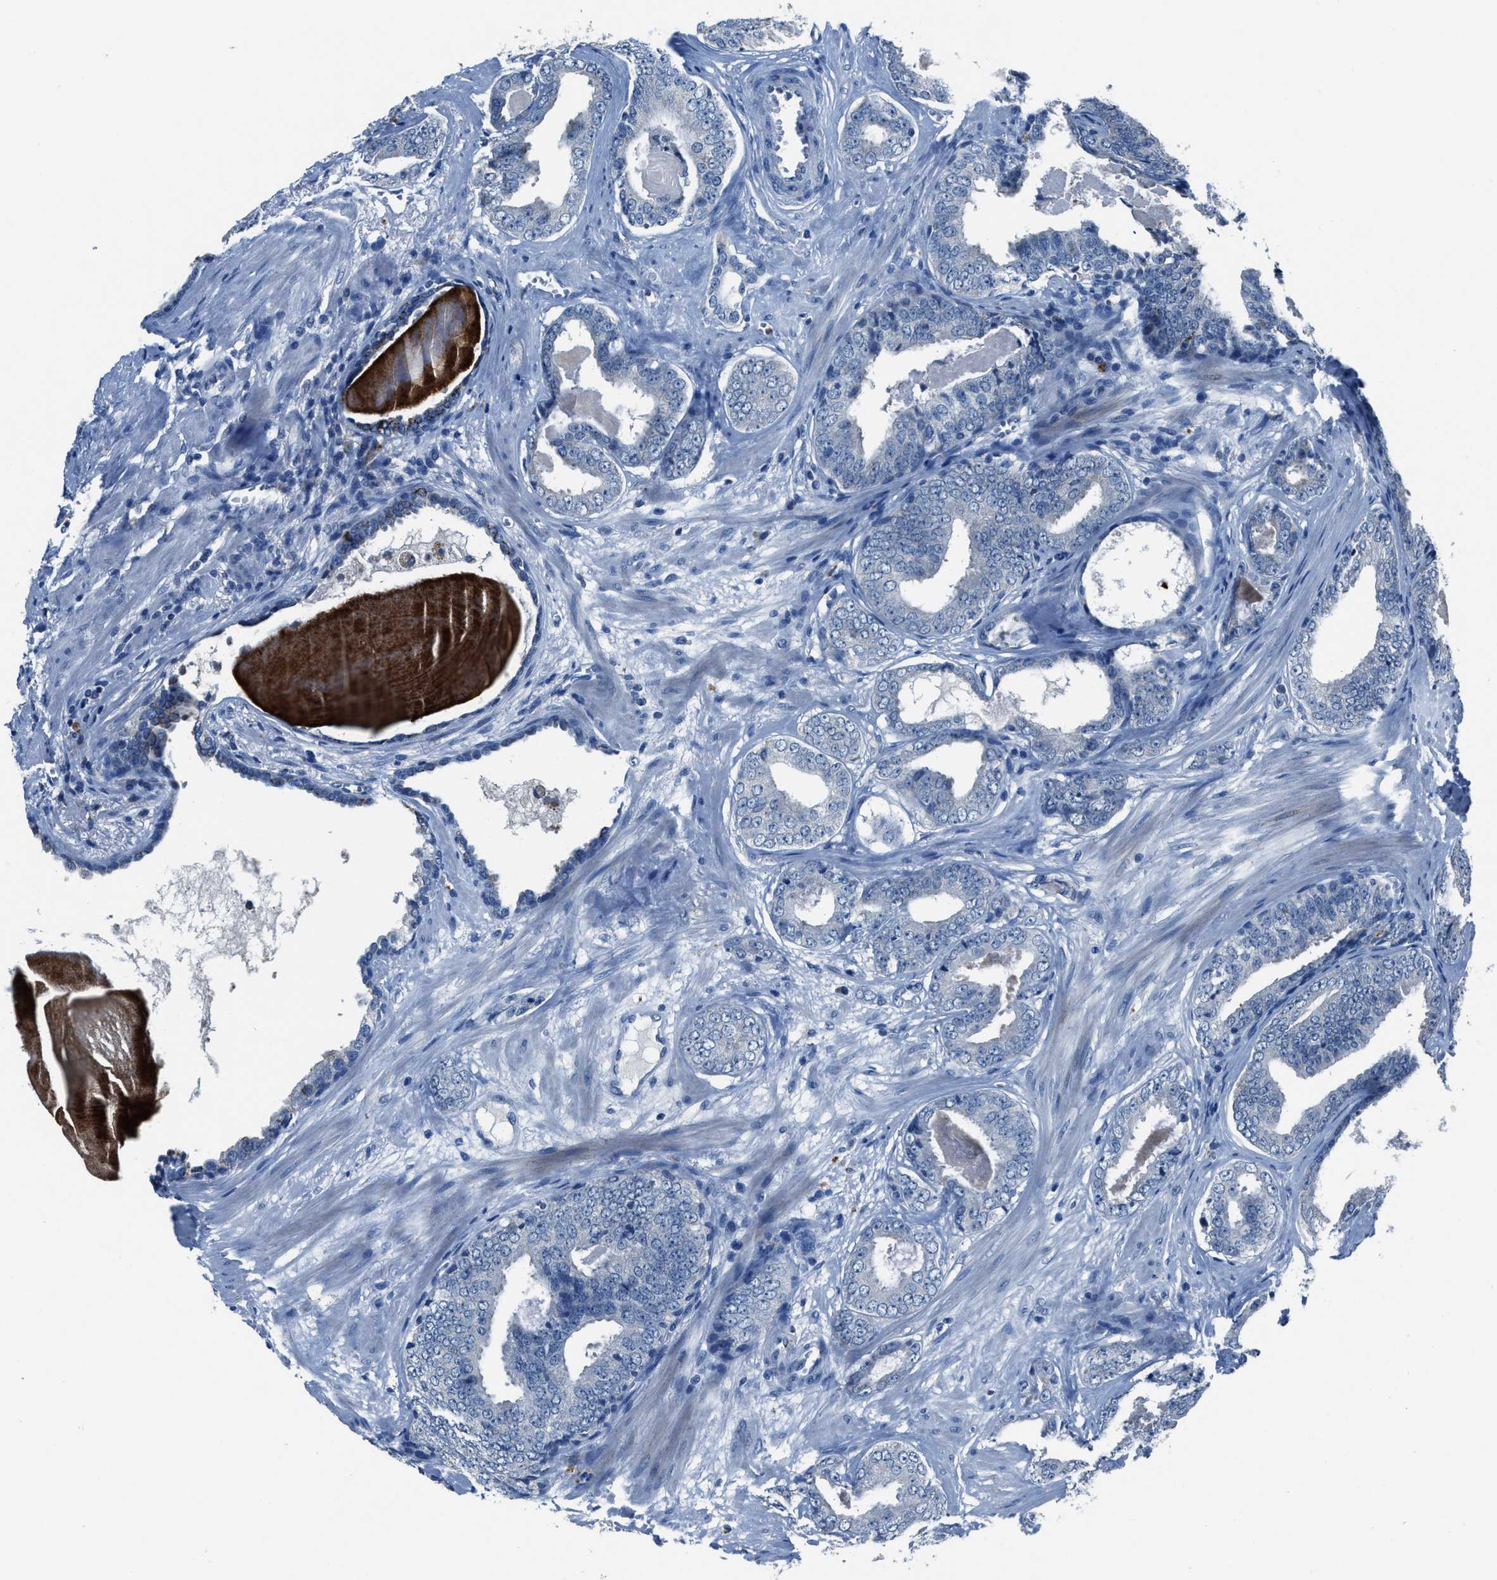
{"staining": {"intensity": "negative", "quantity": "none", "location": "none"}, "tissue": "prostate cancer", "cell_type": "Tumor cells", "image_type": "cancer", "snomed": [{"axis": "morphology", "description": "Adenocarcinoma, Medium grade"}, {"axis": "topography", "description": "Prostate"}], "caption": "Tumor cells show no significant protein positivity in prostate cancer. Nuclei are stained in blue.", "gene": "ADAM2", "patient": {"sex": "male", "age": 79}}